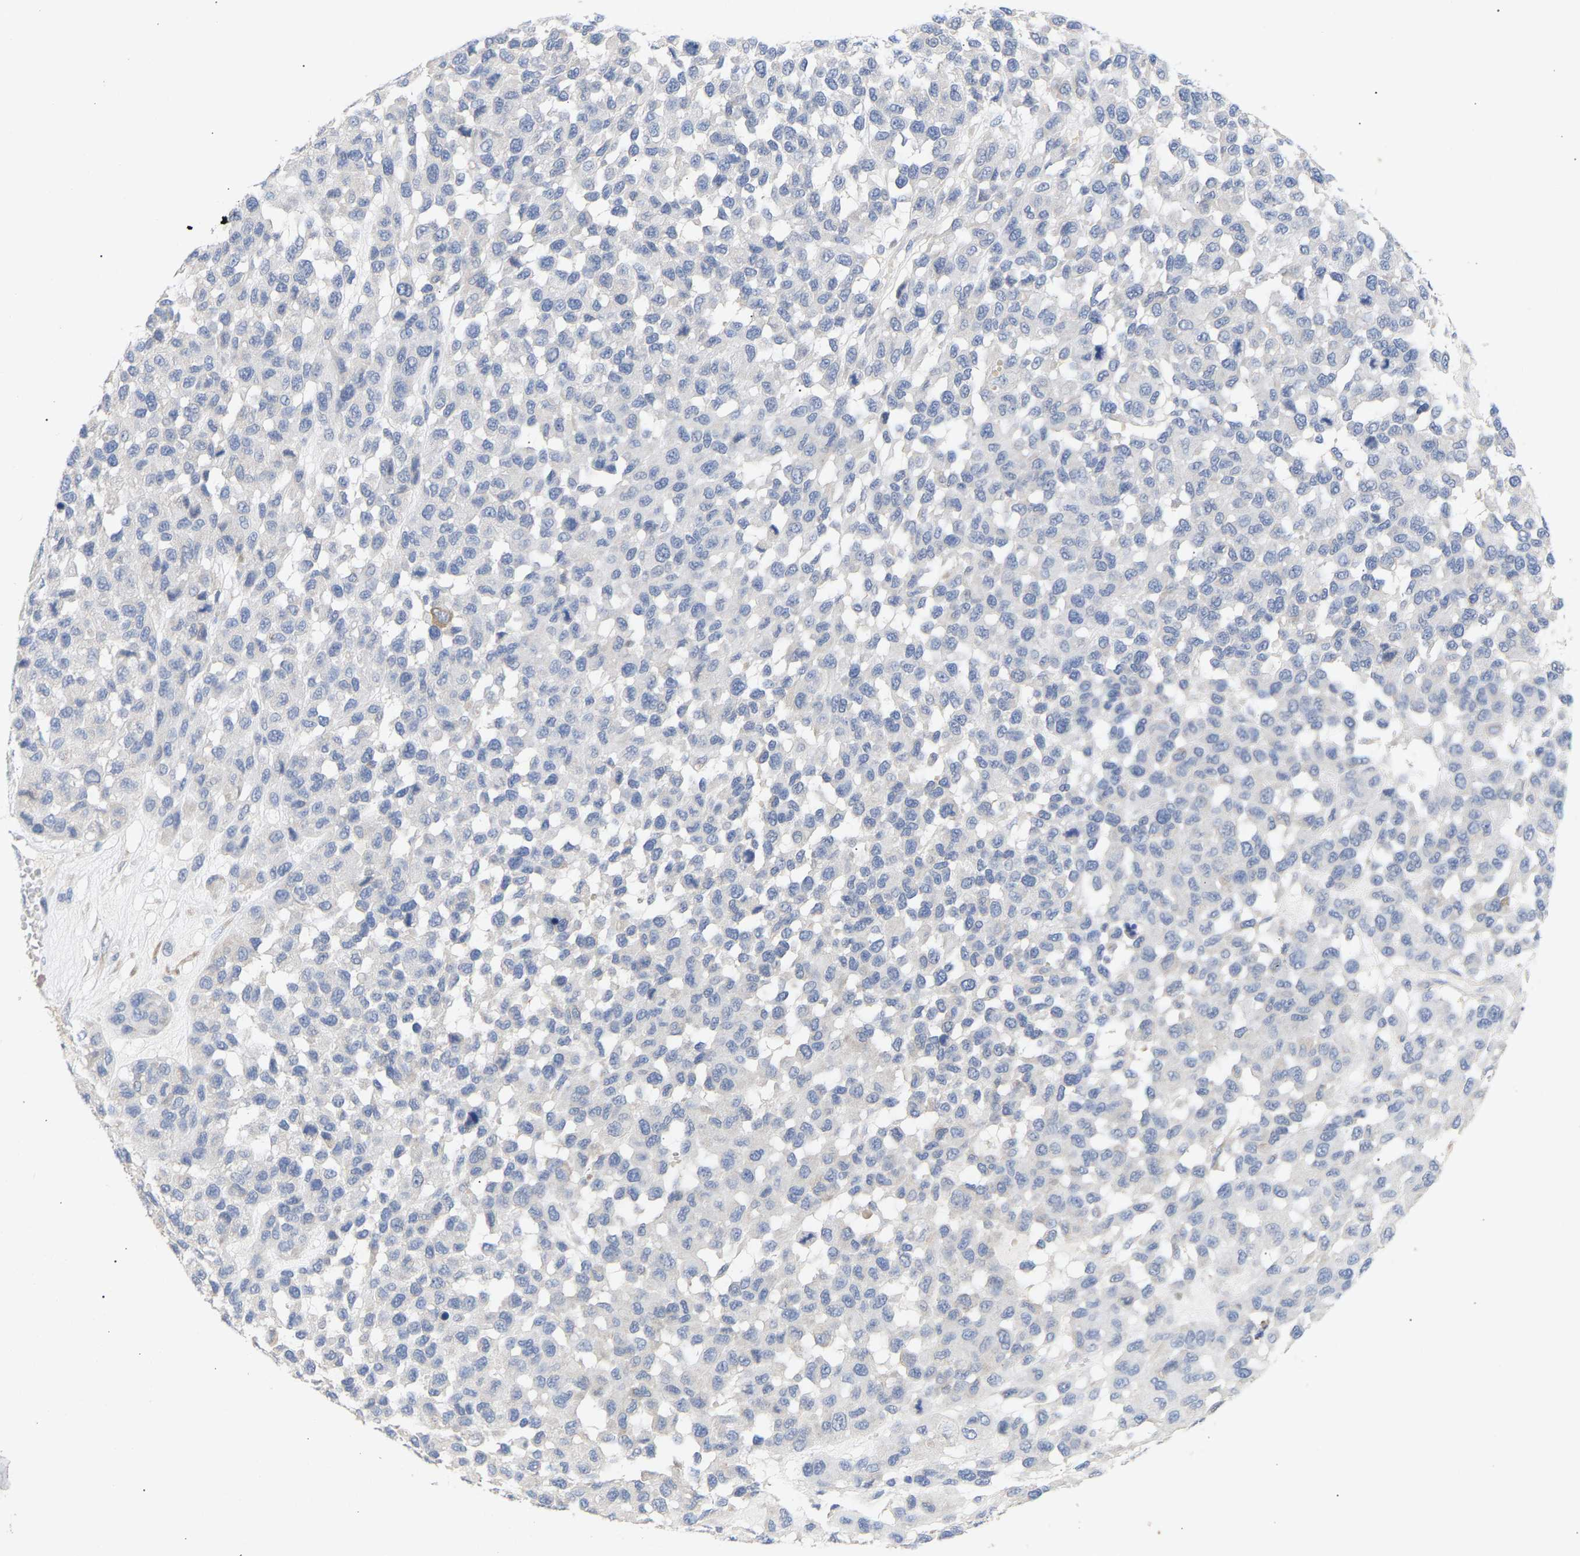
{"staining": {"intensity": "weak", "quantity": "<25%", "location": "cytoplasmic/membranous"}, "tissue": "melanoma", "cell_type": "Tumor cells", "image_type": "cancer", "snomed": [{"axis": "morphology", "description": "Malignant melanoma, NOS"}, {"axis": "topography", "description": "Skin"}], "caption": "Tumor cells show no significant protein positivity in melanoma.", "gene": "SELENOM", "patient": {"sex": "male", "age": 62}}